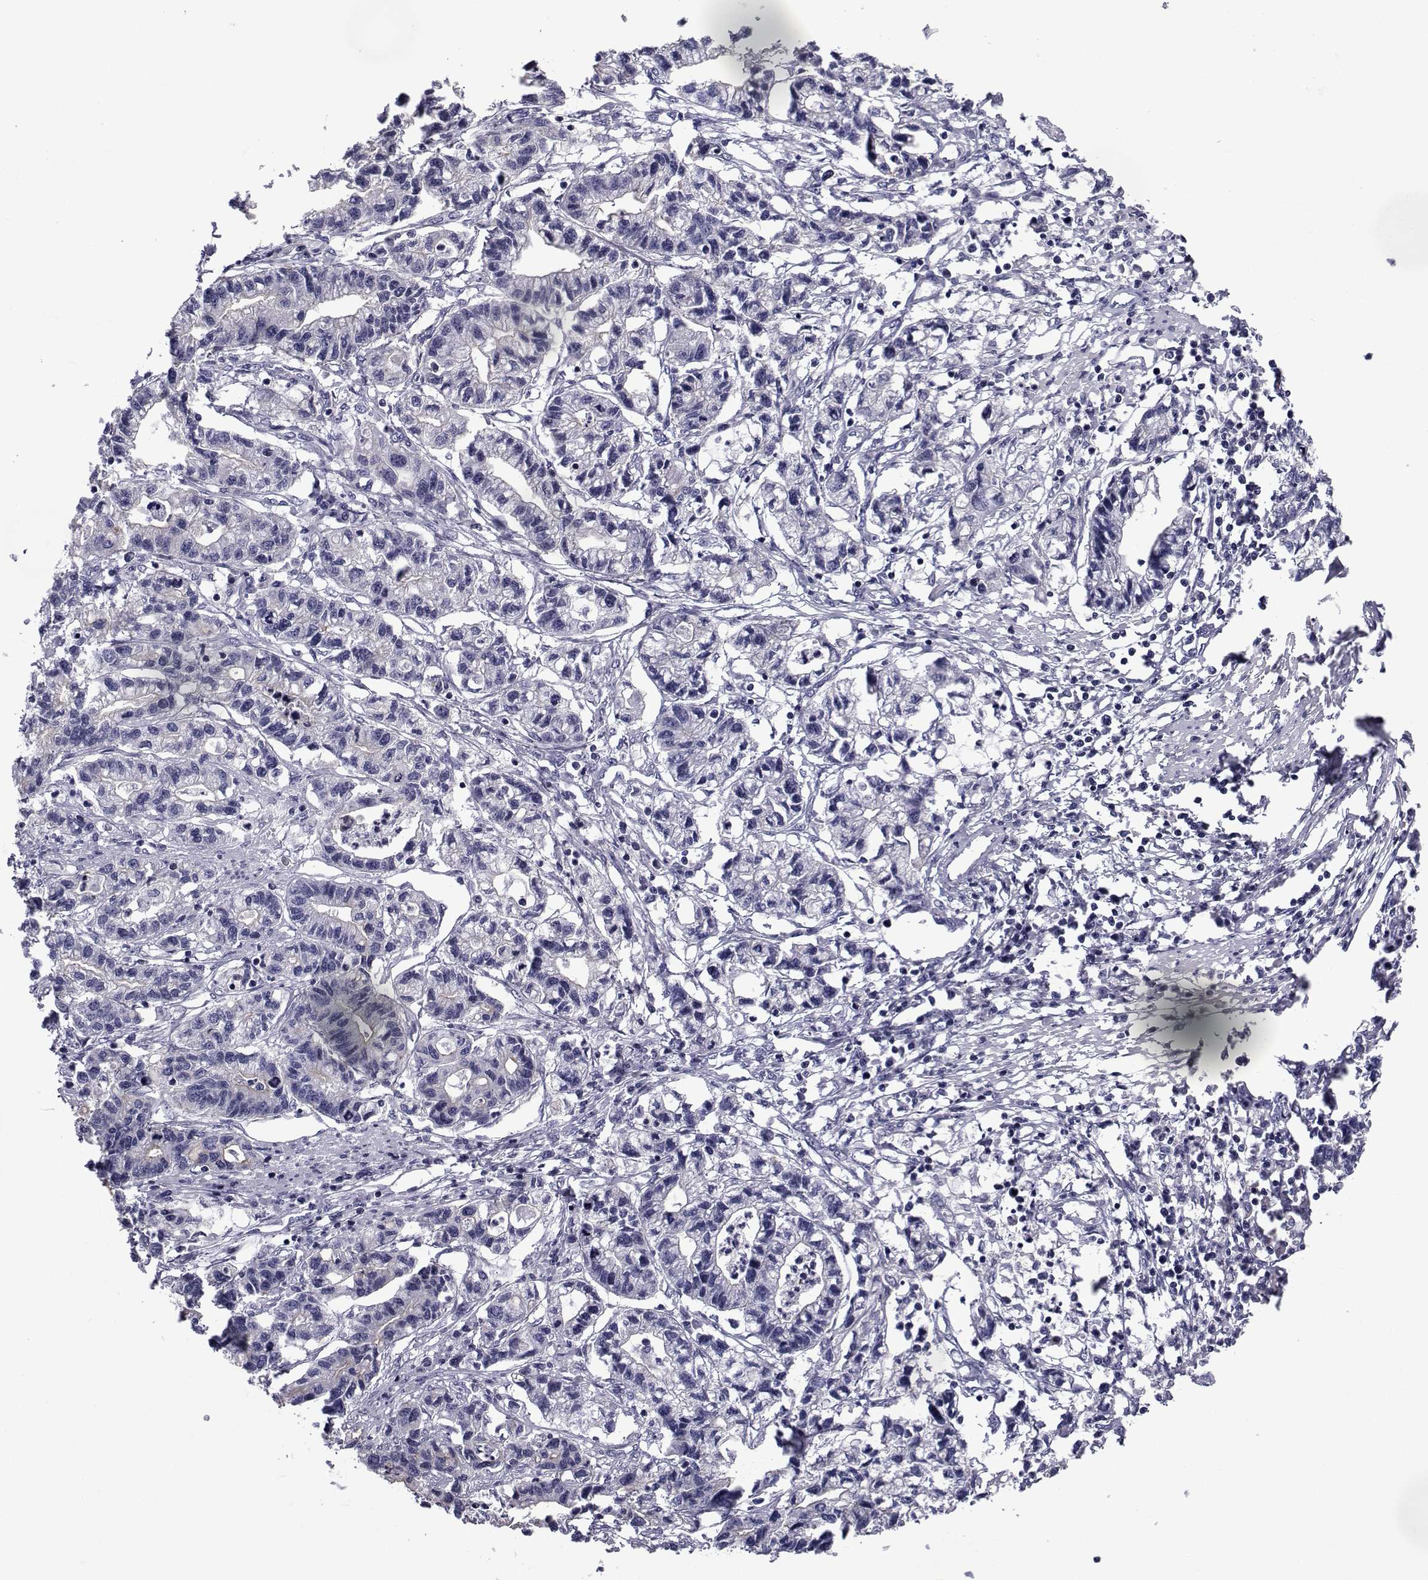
{"staining": {"intensity": "weak", "quantity": "<25%", "location": "cytoplasmic/membranous"}, "tissue": "stomach cancer", "cell_type": "Tumor cells", "image_type": "cancer", "snomed": [{"axis": "morphology", "description": "Adenocarcinoma, NOS"}, {"axis": "topography", "description": "Stomach"}], "caption": "IHC of stomach cancer (adenocarcinoma) displays no expression in tumor cells.", "gene": "PDE6H", "patient": {"sex": "male", "age": 83}}